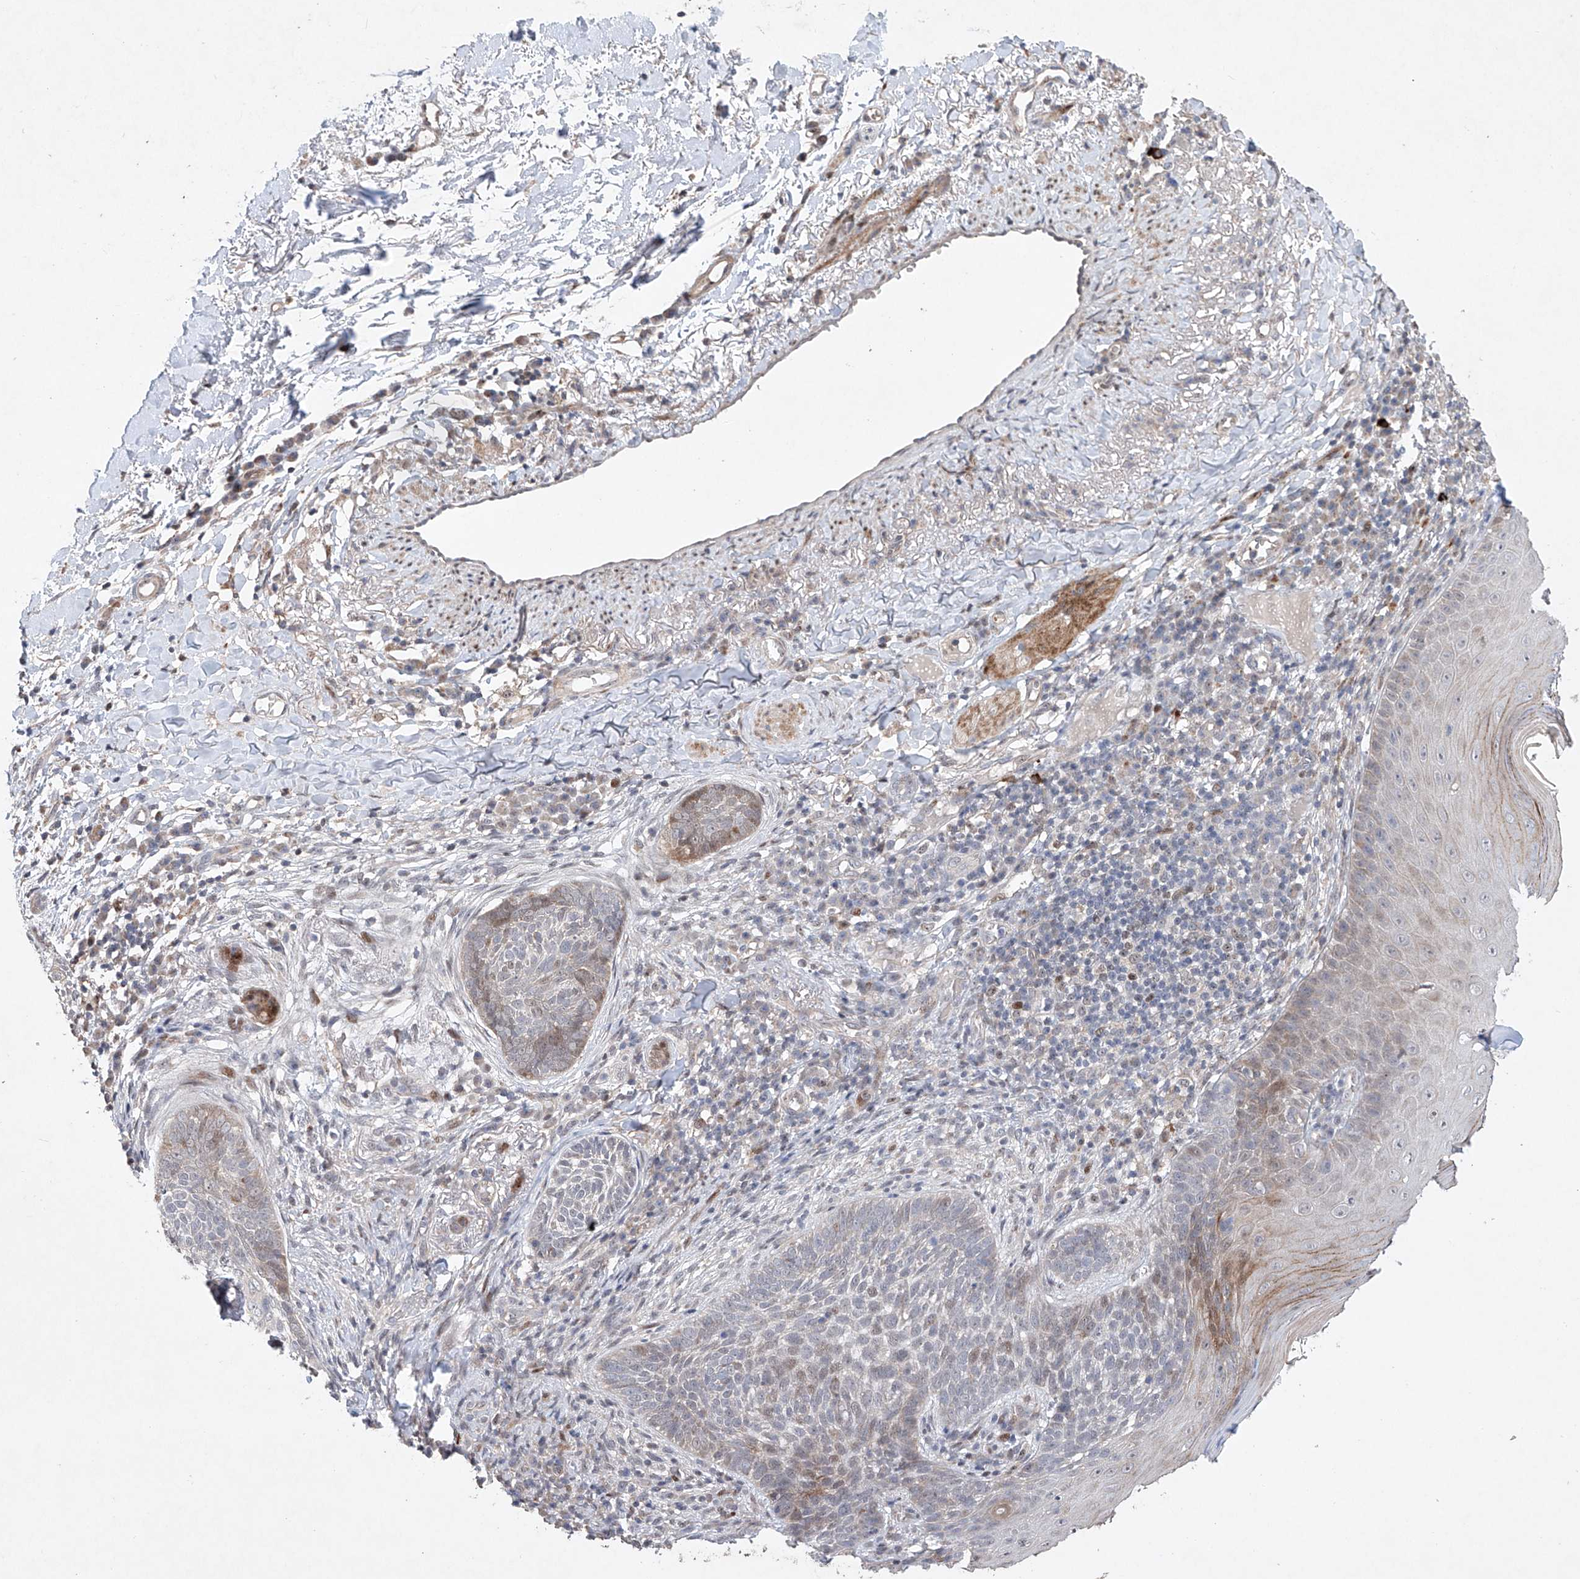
{"staining": {"intensity": "weak", "quantity": "<25%", "location": "cytoplasmic/membranous"}, "tissue": "skin cancer", "cell_type": "Tumor cells", "image_type": "cancer", "snomed": [{"axis": "morphology", "description": "Basal cell carcinoma"}, {"axis": "topography", "description": "Skin"}], "caption": "IHC micrograph of skin cancer (basal cell carcinoma) stained for a protein (brown), which shows no positivity in tumor cells.", "gene": "AFG1L", "patient": {"sex": "male", "age": 85}}